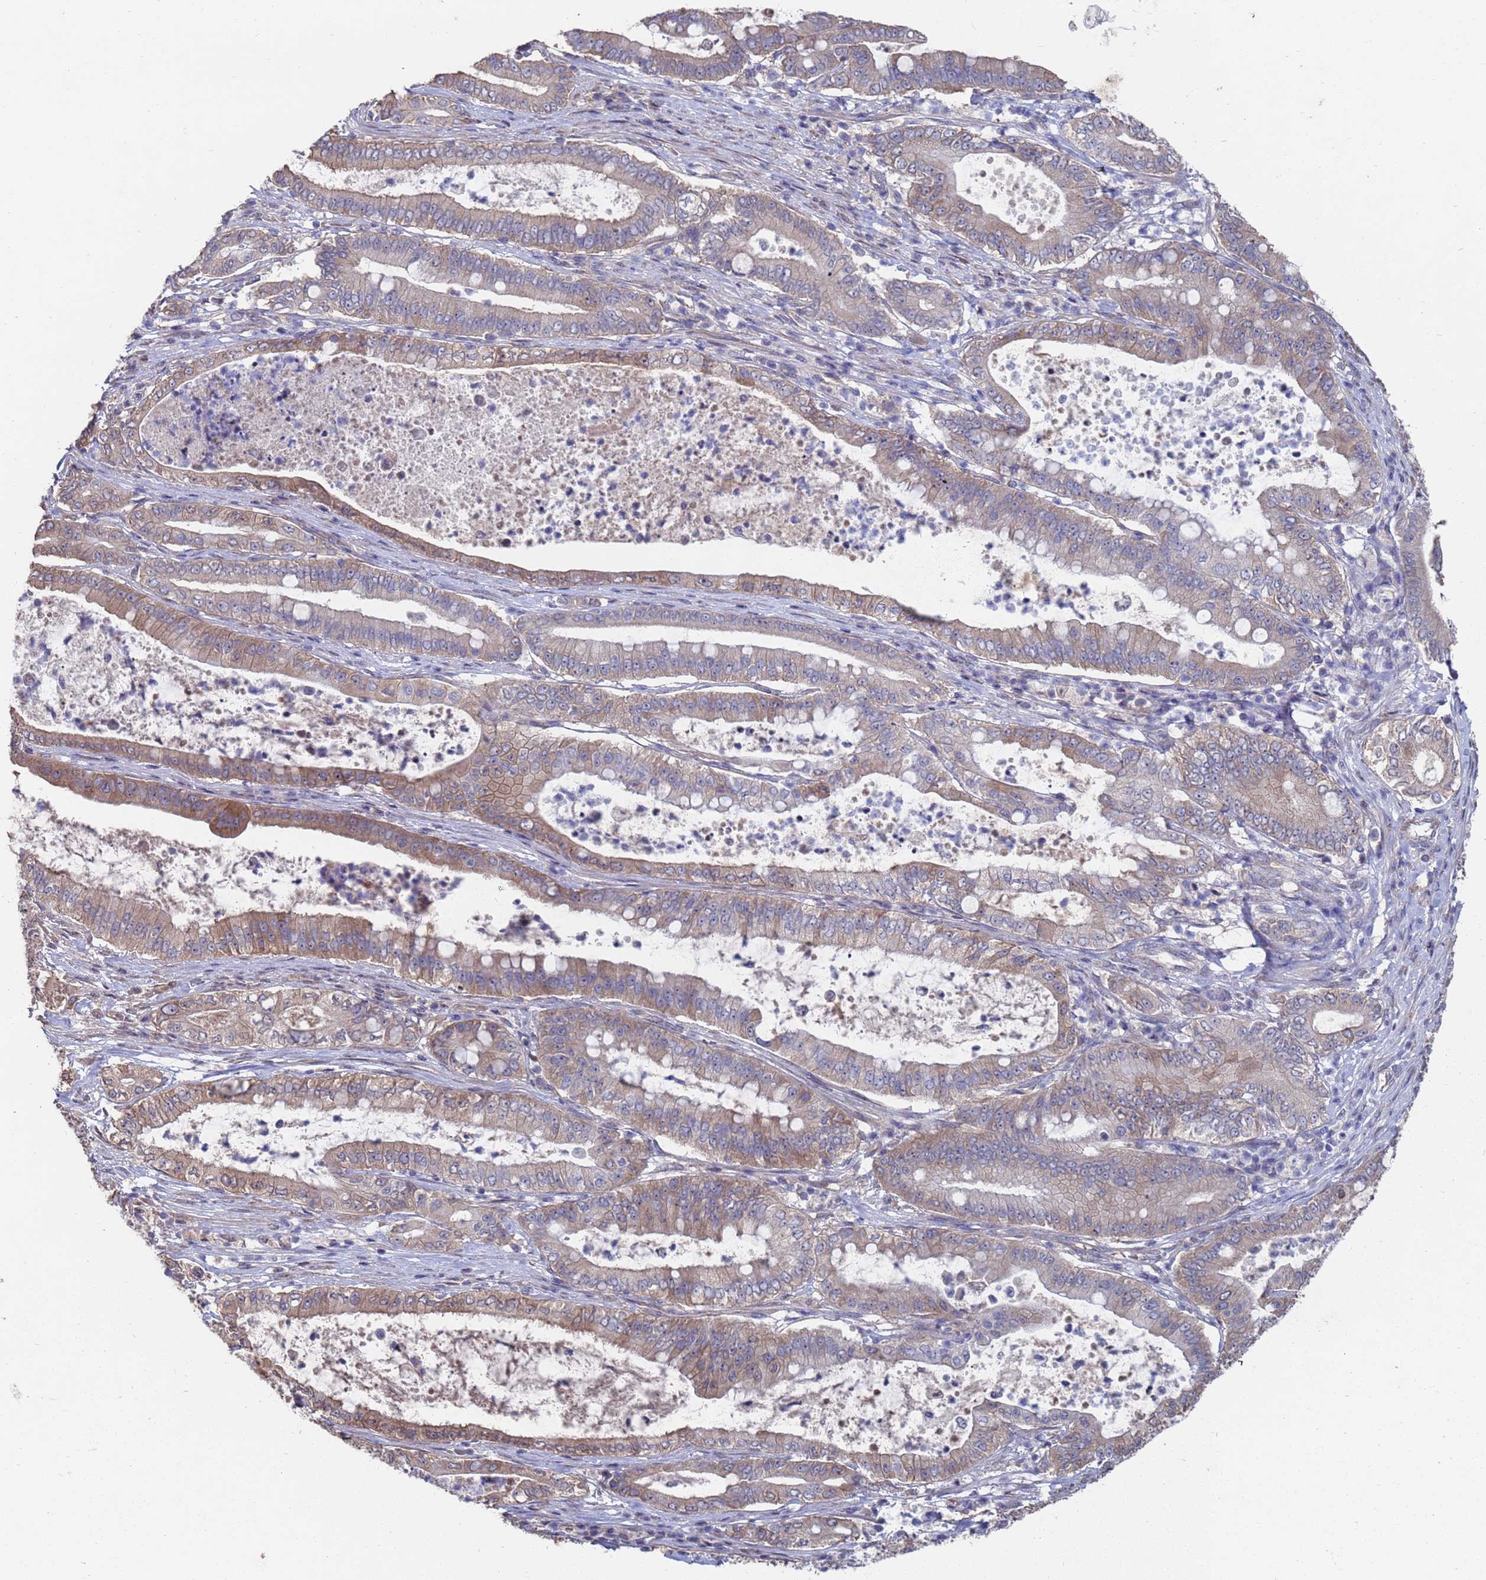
{"staining": {"intensity": "moderate", "quantity": ">75%", "location": "cytoplasmic/membranous"}, "tissue": "pancreatic cancer", "cell_type": "Tumor cells", "image_type": "cancer", "snomed": [{"axis": "morphology", "description": "Adenocarcinoma, NOS"}, {"axis": "topography", "description": "Pancreas"}], "caption": "High-power microscopy captured an IHC image of pancreatic adenocarcinoma, revealing moderate cytoplasmic/membranous expression in about >75% of tumor cells. (DAB (3,3'-diaminobenzidine) IHC with brightfield microscopy, high magnification).", "gene": "CFAP119", "patient": {"sex": "male", "age": 71}}